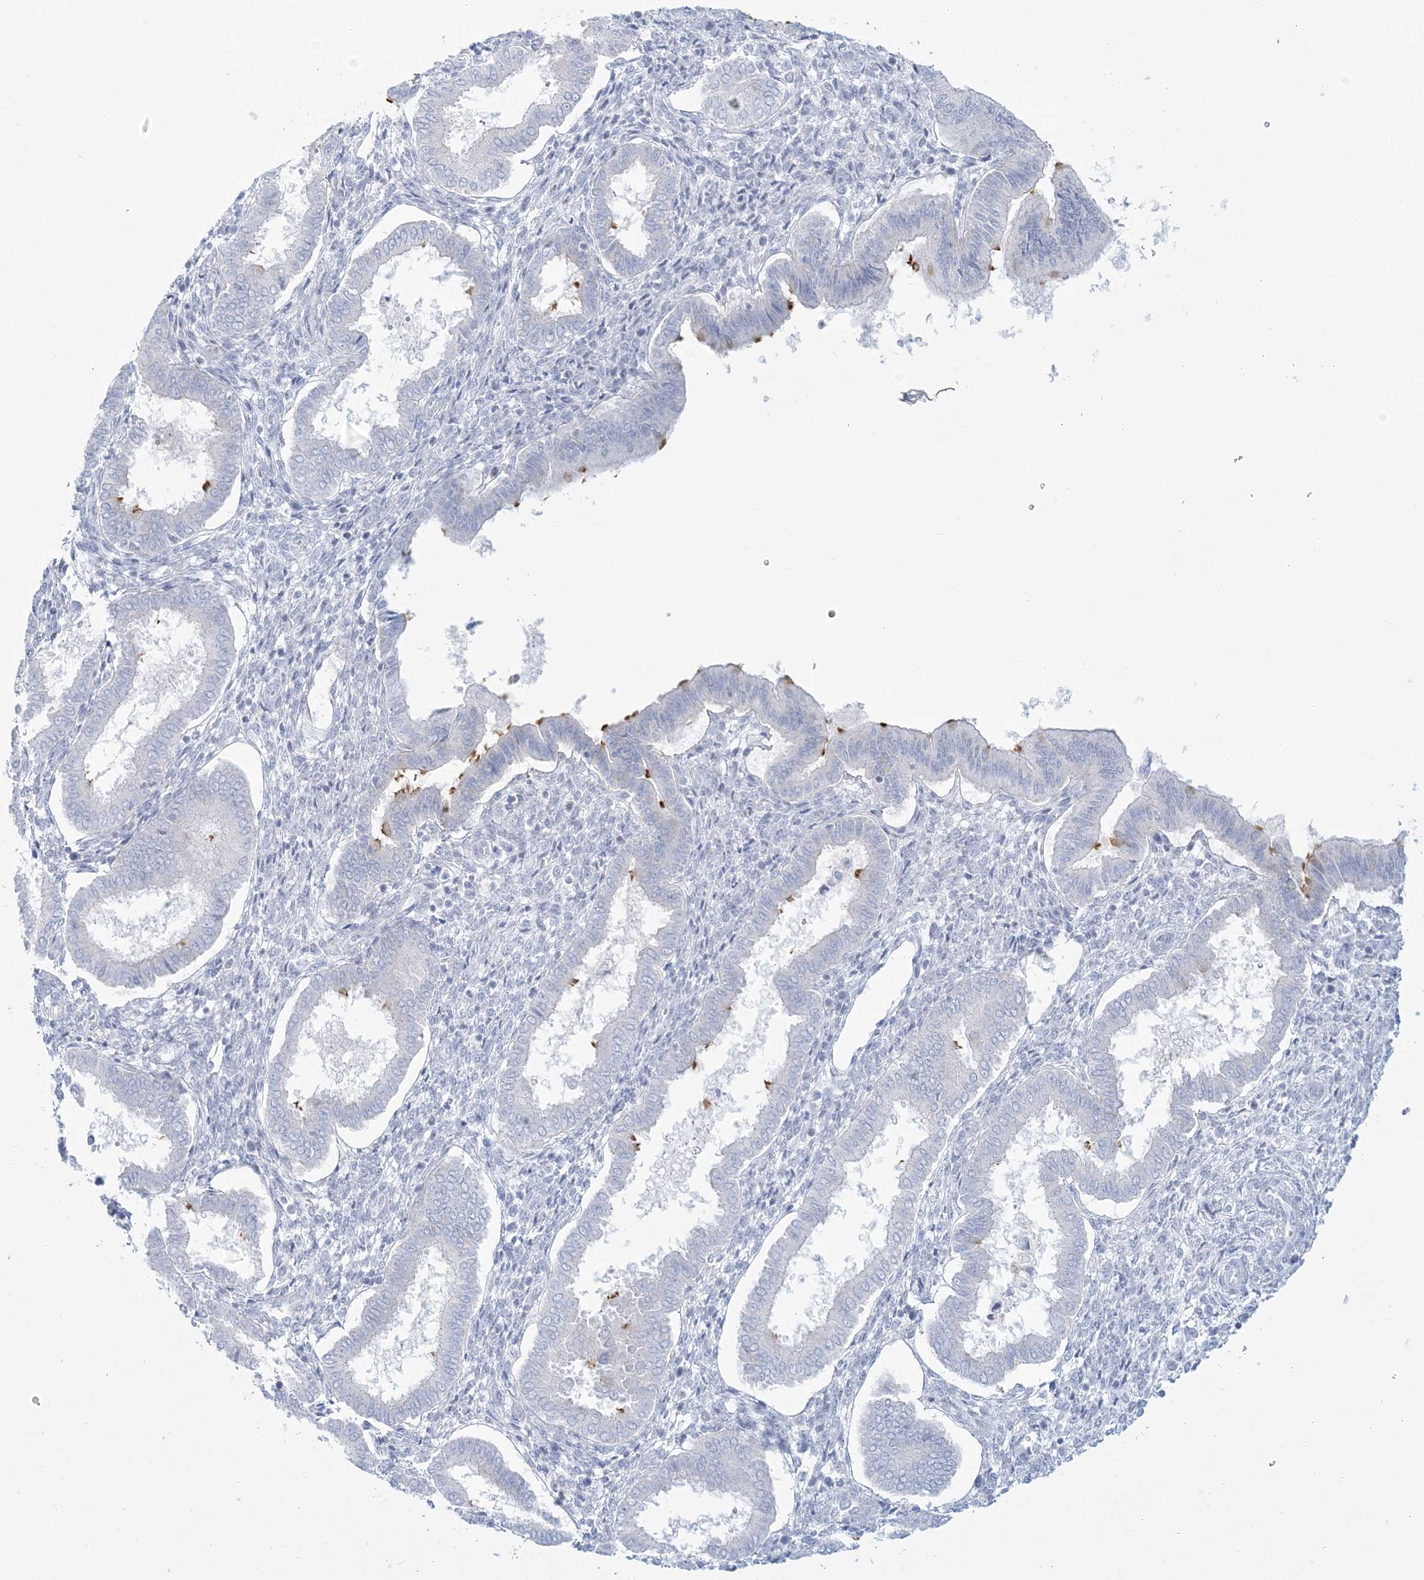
{"staining": {"intensity": "negative", "quantity": "none", "location": "none"}, "tissue": "endometrium", "cell_type": "Cells in endometrial stroma", "image_type": "normal", "snomed": [{"axis": "morphology", "description": "Normal tissue, NOS"}, {"axis": "topography", "description": "Endometrium"}], "caption": "Immunohistochemistry photomicrograph of benign endometrium: endometrium stained with DAB reveals no significant protein expression in cells in endometrial stroma.", "gene": "ADGB", "patient": {"sex": "female", "age": 24}}